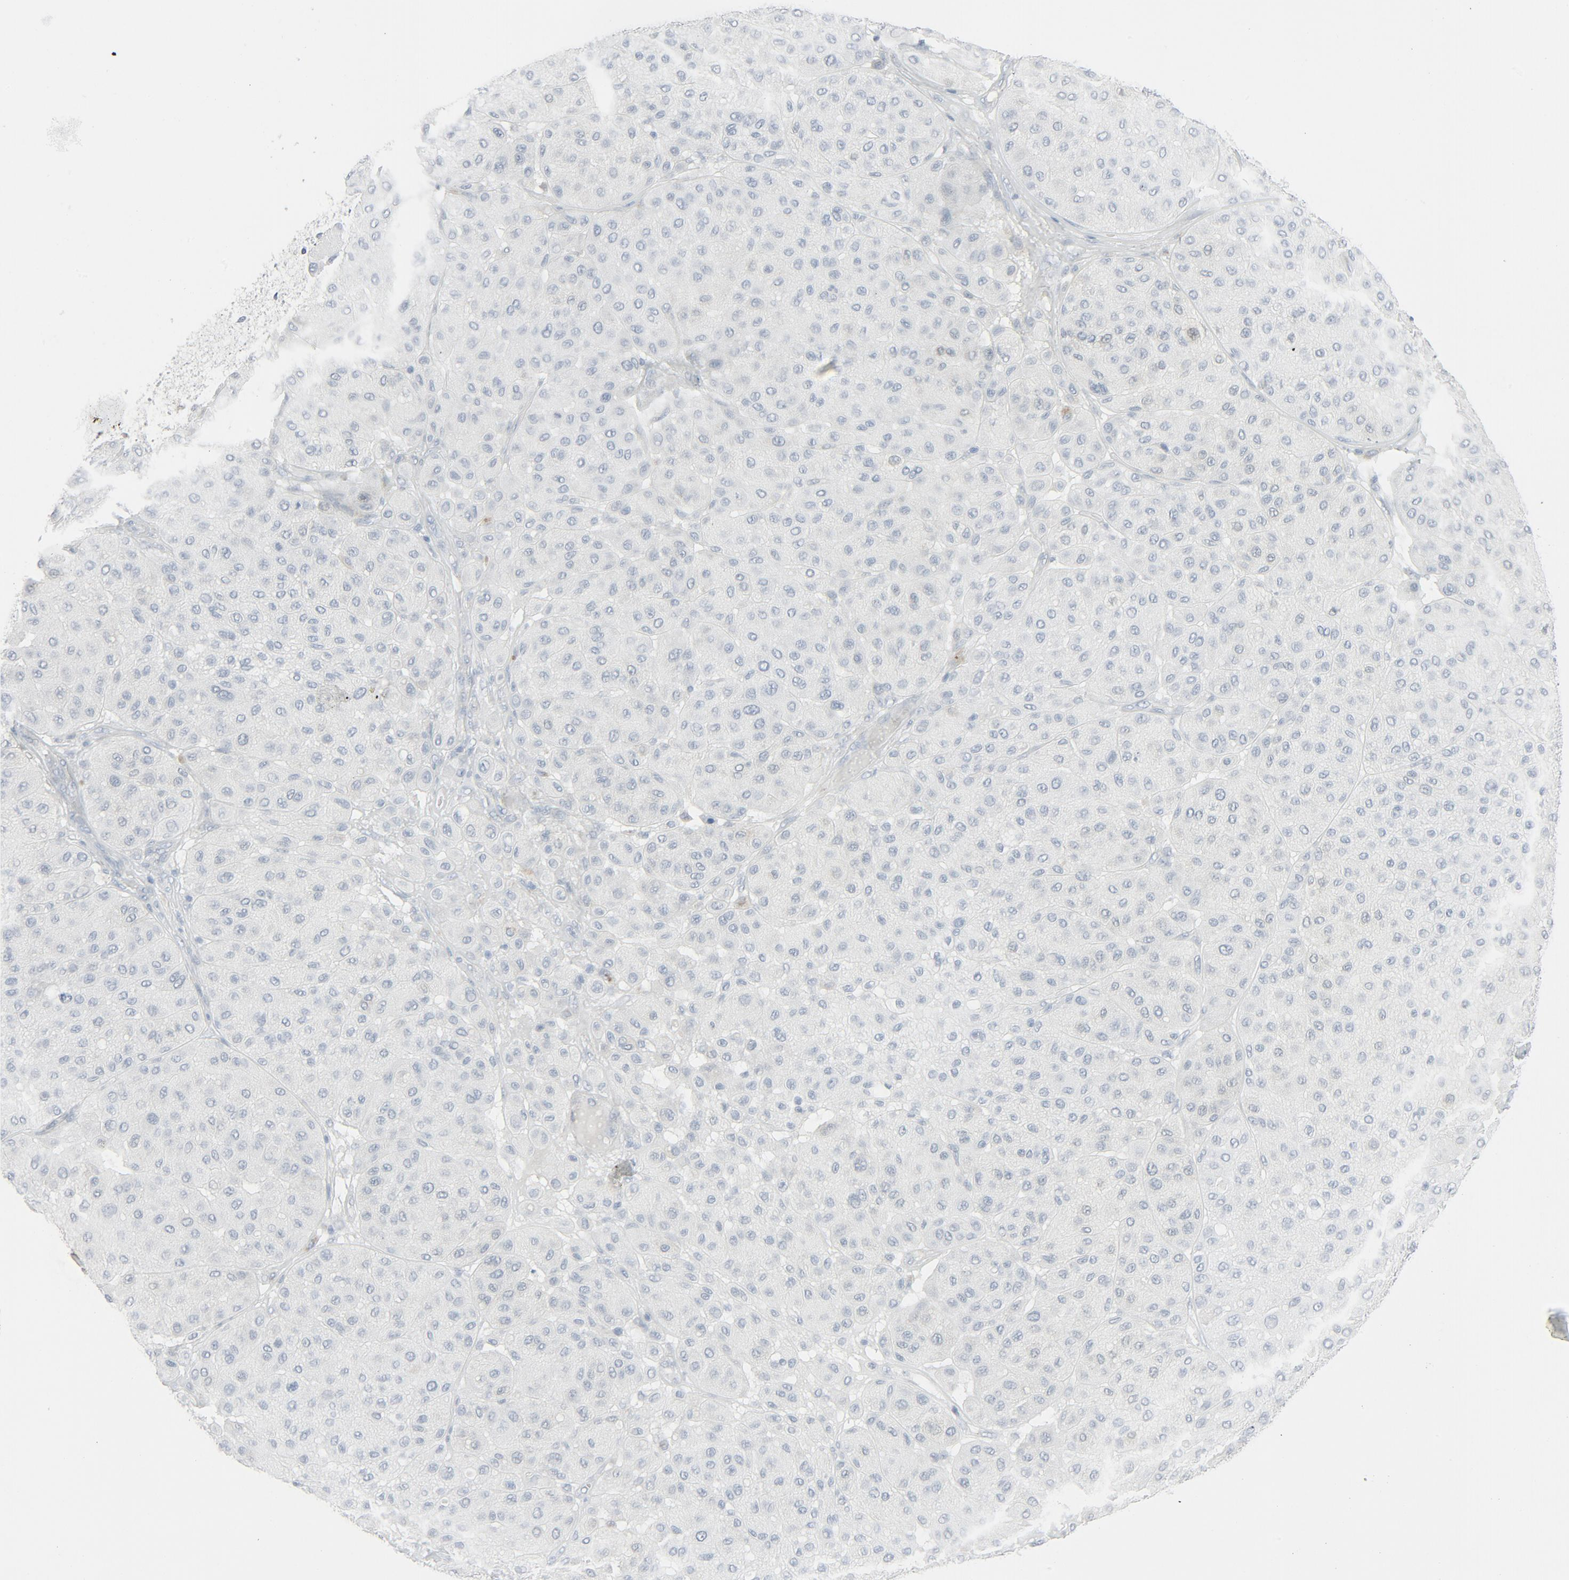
{"staining": {"intensity": "negative", "quantity": "none", "location": "none"}, "tissue": "melanoma", "cell_type": "Tumor cells", "image_type": "cancer", "snomed": [{"axis": "morphology", "description": "Normal tissue, NOS"}, {"axis": "morphology", "description": "Malignant melanoma, Metastatic site"}, {"axis": "topography", "description": "Skin"}], "caption": "This is an immunohistochemistry (IHC) image of melanoma. There is no expression in tumor cells.", "gene": "FGFR3", "patient": {"sex": "male", "age": 41}}